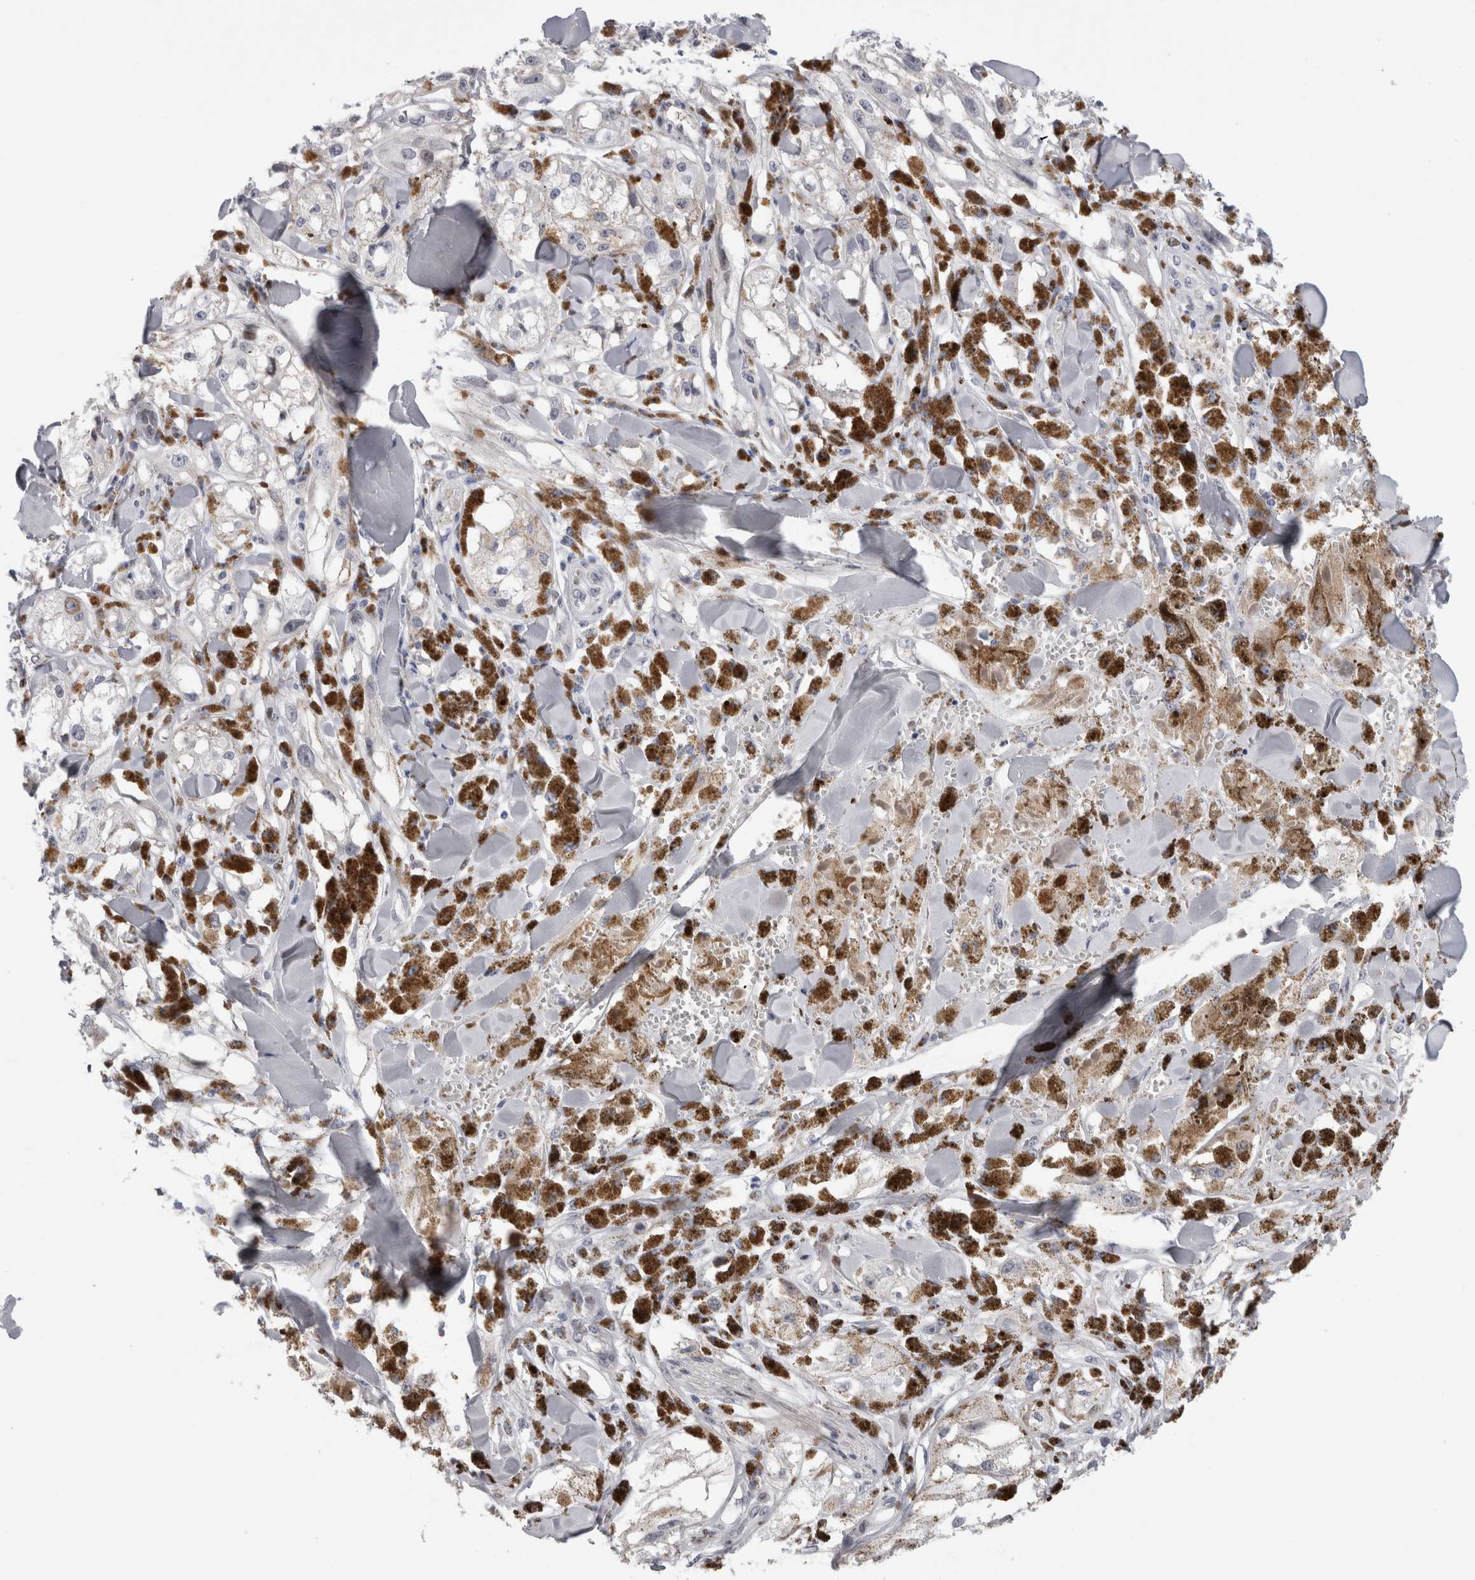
{"staining": {"intensity": "negative", "quantity": "none", "location": "none"}, "tissue": "melanoma", "cell_type": "Tumor cells", "image_type": "cancer", "snomed": [{"axis": "morphology", "description": "Malignant melanoma, NOS"}, {"axis": "topography", "description": "Skin"}], "caption": "High power microscopy photomicrograph of an immunohistochemistry (IHC) histopathology image of melanoma, revealing no significant positivity in tumor cells.", "gene": "DMTN", "patient": {"sex": "male", "age": 88}}